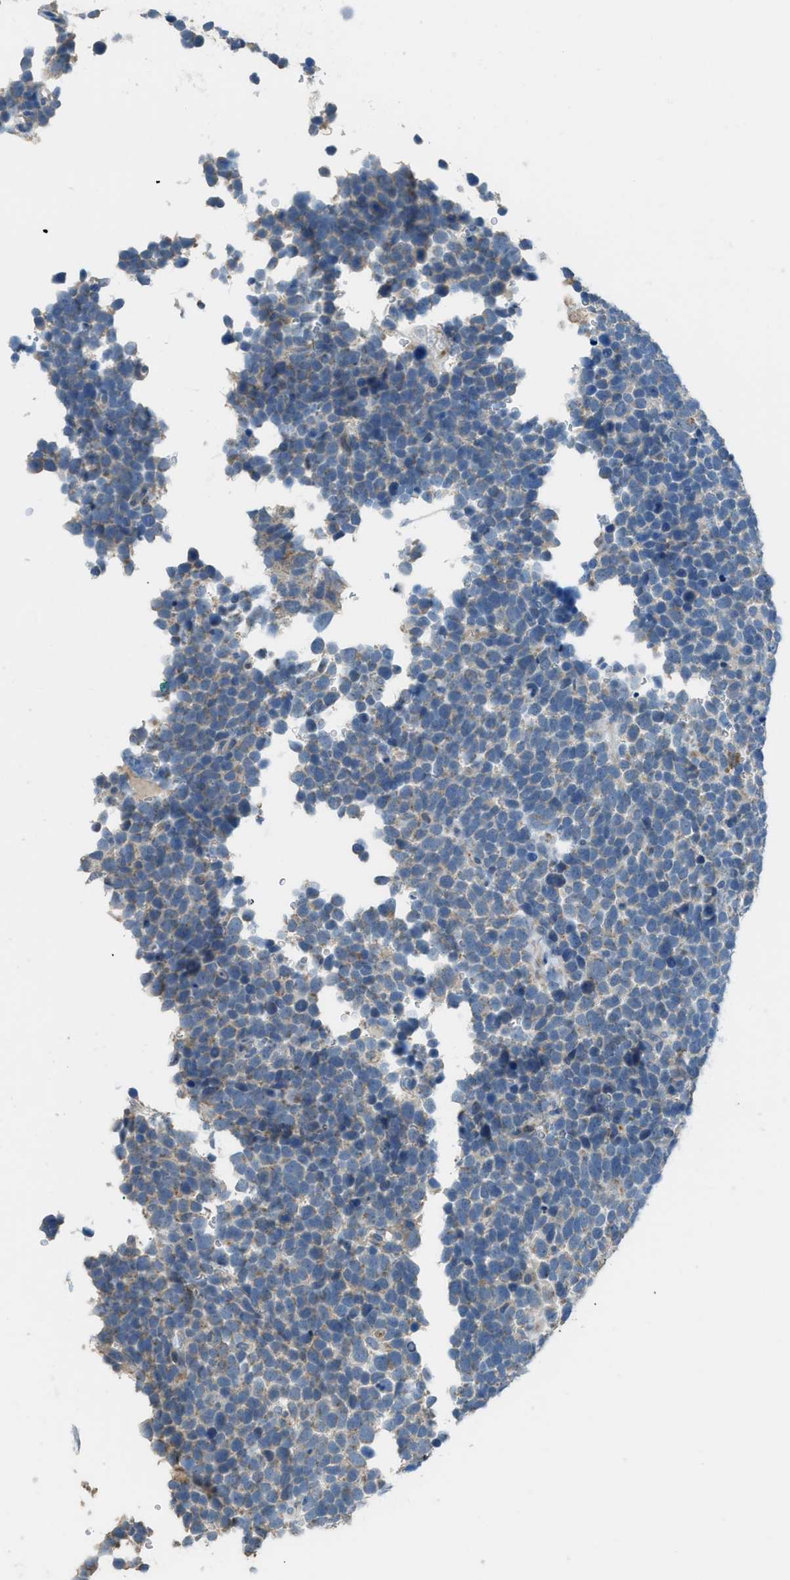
{"staining": {"intensity": "weak", "quantity": "25%-75%", "location": "cytoplasmic/membranous"}, "tissue": "urothelial cancer", "cell_type": "Tumor cells", "image_type": "cancer", "snomed": [{"axis": "morphology", "description": "Urothelial carcinoma, High grade"}, {"axis": "topography", "description": "Urinary bladder"}], "caption": "Tumor cells reveal low levels of weak cytoplasmic/membranous positivity in approximately 25%-75% of cells in urothelial carcinoma (high-grade). Using DAB (3,3'-diaminobenzidine) (brown) and hematoxylin (blue) stains, captured at high magnification using brightfield microscopy.", "gene": "TIMD4", "patient": {"sex": "female", "age": 82}}